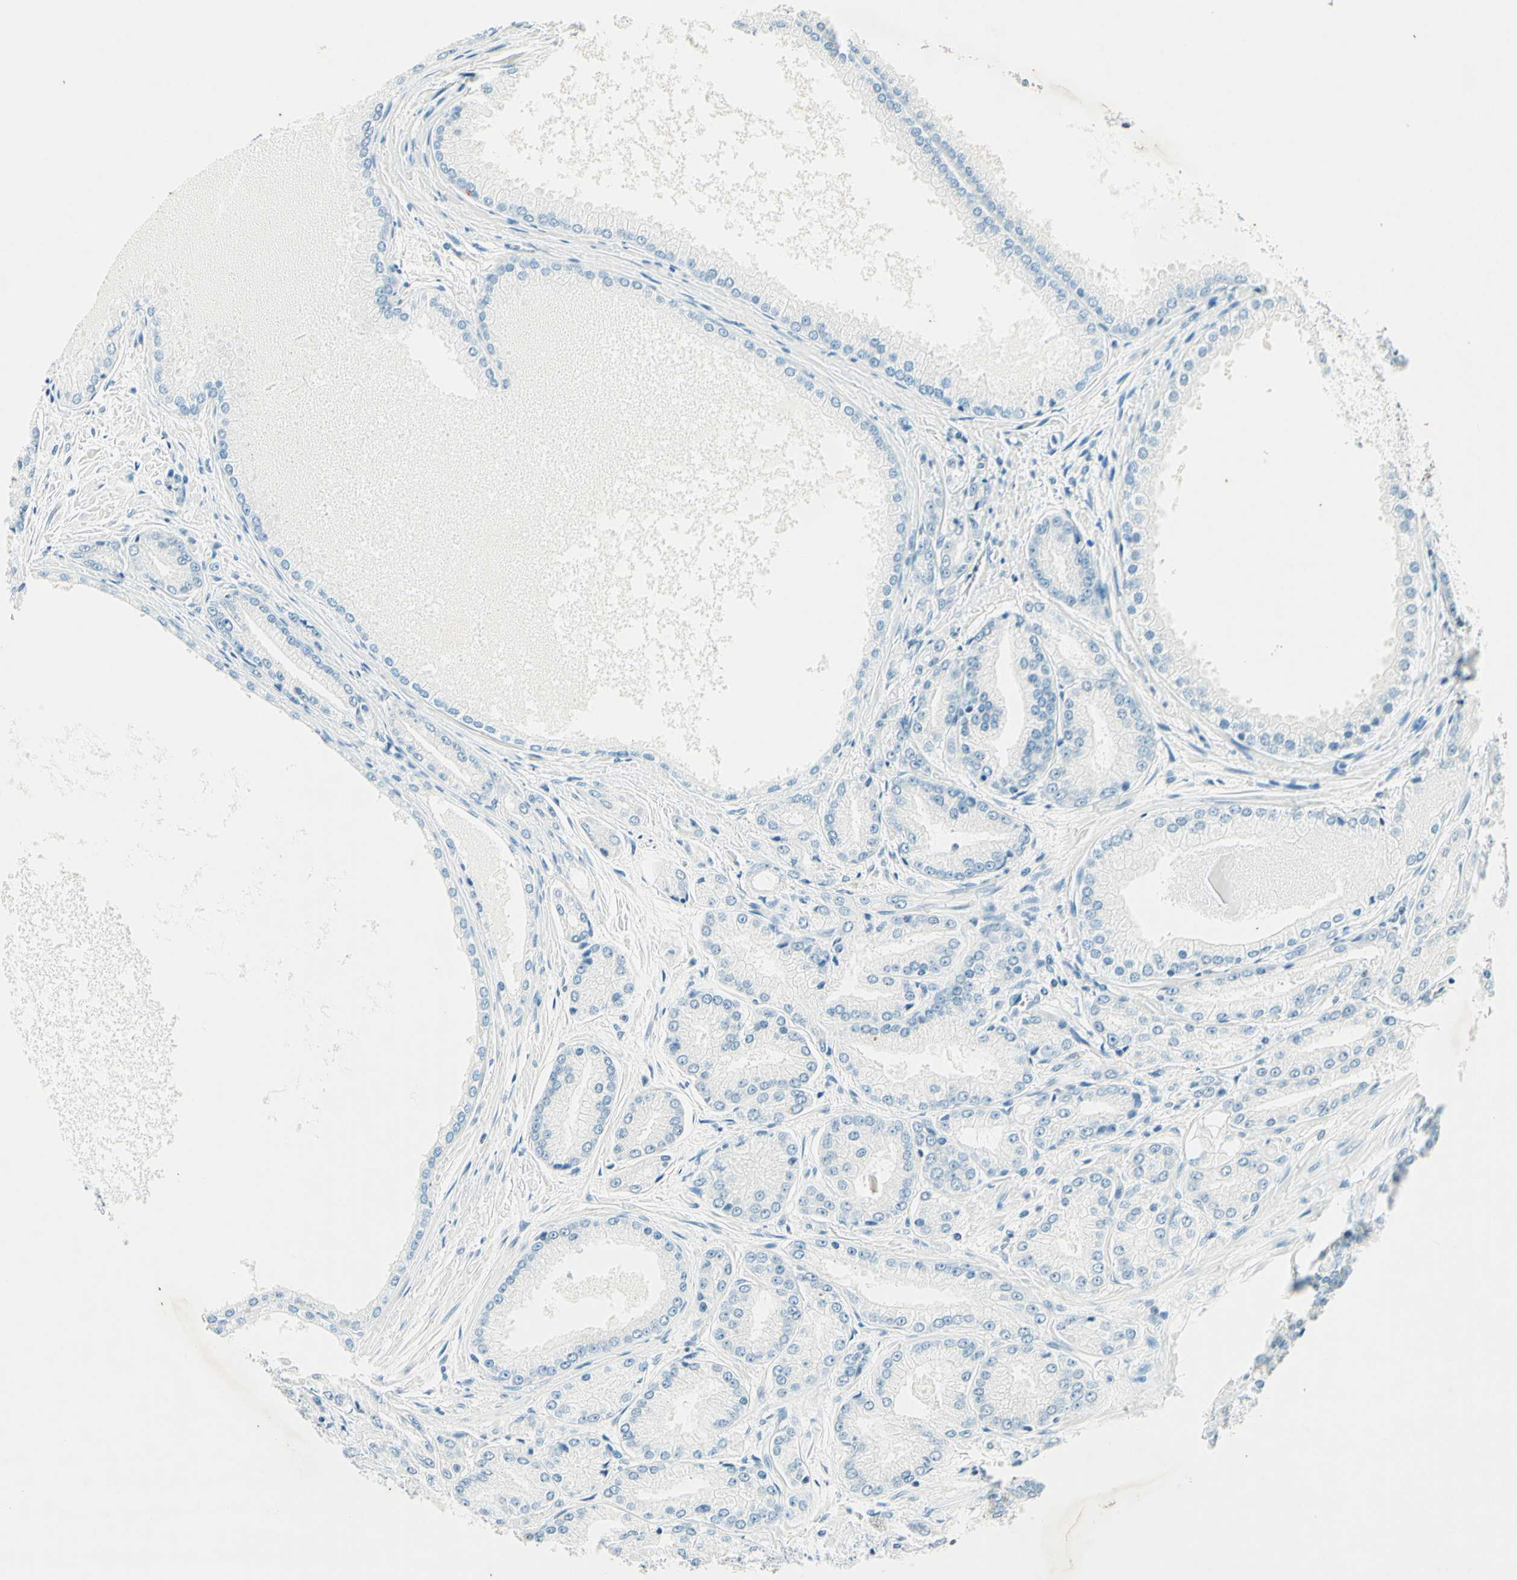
{"staining": {"intensity": "negative", "quantity": "none", "location": "none"}, "tissue": "prostate cancer", "cell_type": "Tumor cells", "image_type": "cancer", "snomed": [{"axis": "morphology", "description": "Adenocarcinoma, High grade"}, {"axis": "topography", "description": "Prostate"}], "caption": "DAB (3,3'-diaminobenzidine) immunohistochemical staining of adenocarcinoma (high-grade) (prostate) exhibits no significant positivity in tumor cells.", "gene": "MSH2", "patient": {"sex": "male", "age": 59}}